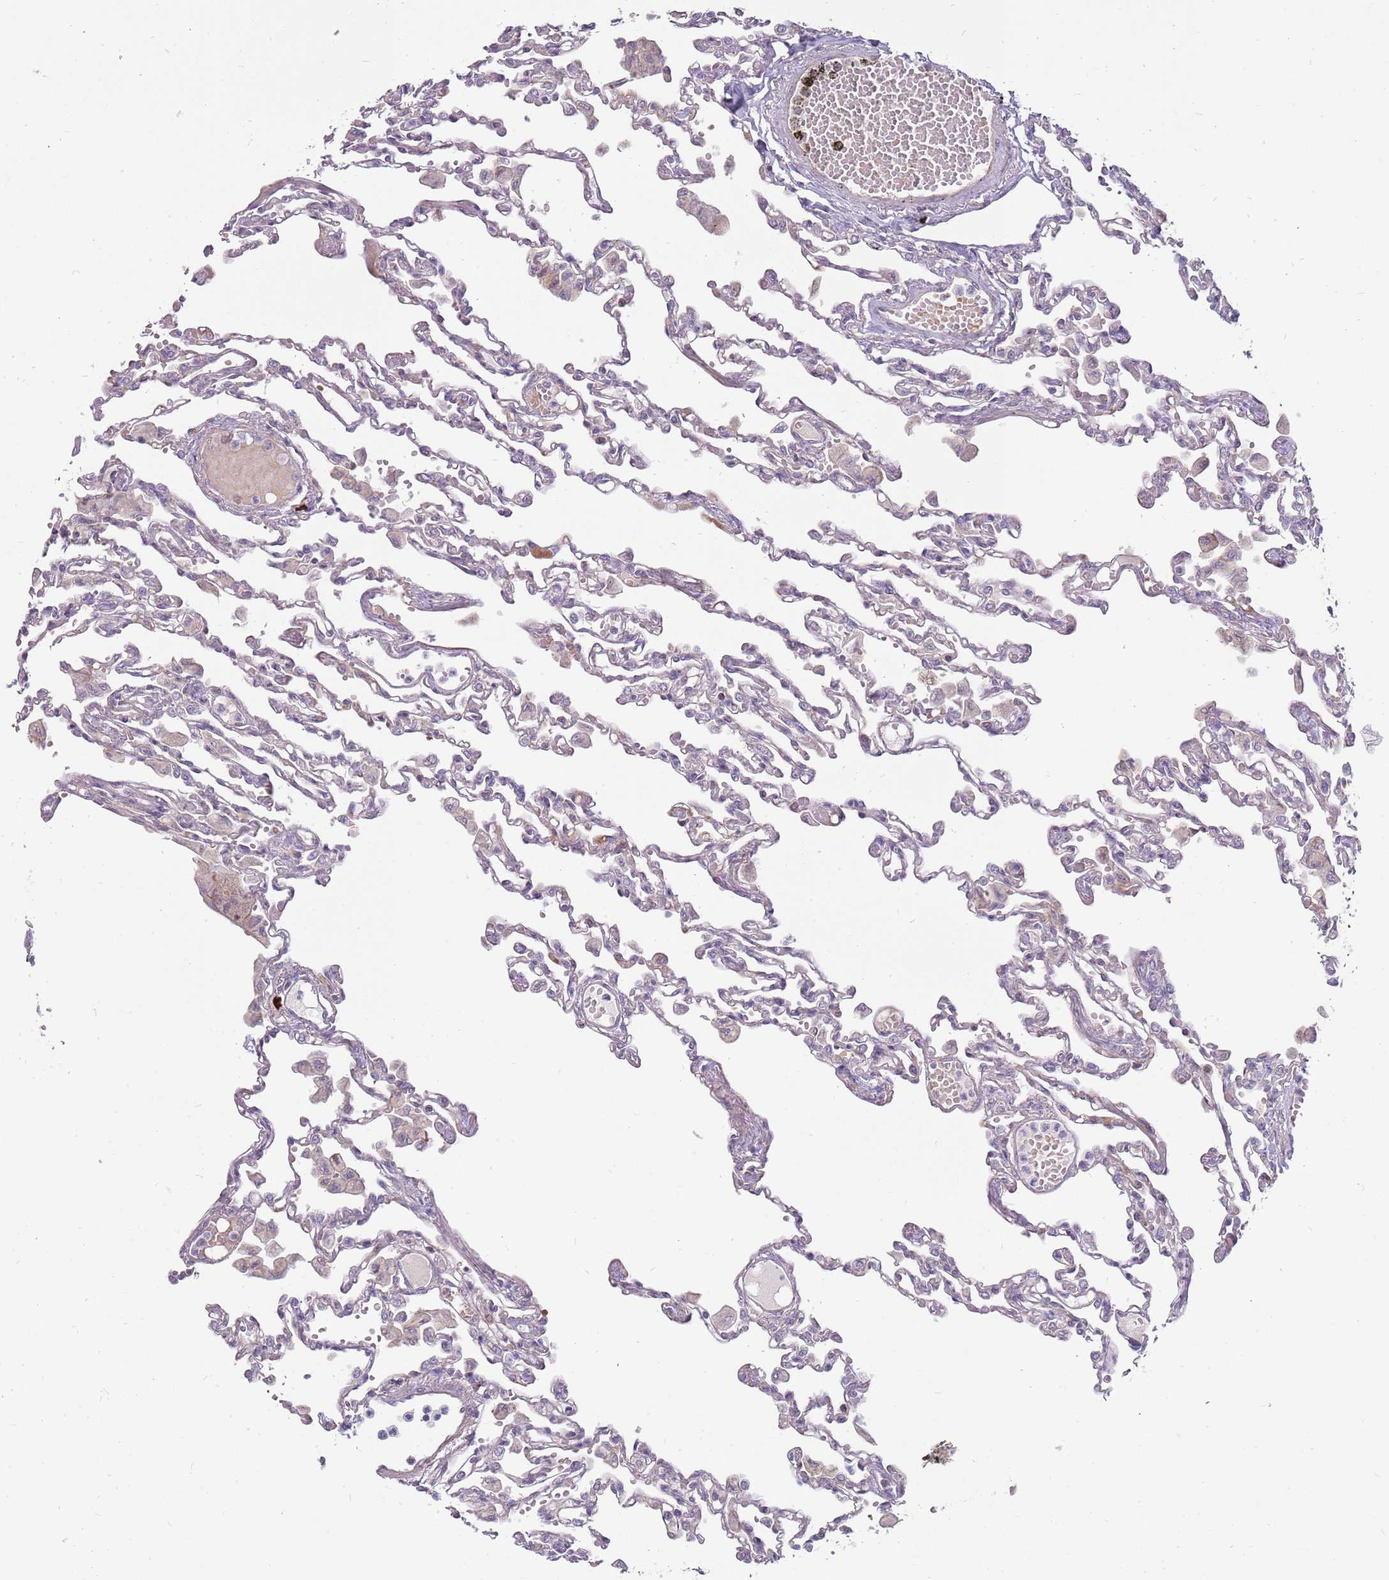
{"staining": {"intensity": "negative", "quantity": "none", "location": "none"}, "tissue": "lung", "cell_type": "Alveolar cells", "image_type": "normal", "snomed": [{"axis": "morphology", "description": "Normal tissue, NOS"}, {"axis": "topography", "description": "Bronchus"}, {"axis": "topography", "description": "Lung"}], "caption": "Immunohistochemistry (IHC) histopathology image of benign lung stained for a protein (brown), which demonstrates no expression in alveolar cells. (DAB immunohistochemistry visualized using brightfield microscopy, high magnification).", "gene": "MCUB", "patient": {"sex": "female", "age": 49}}